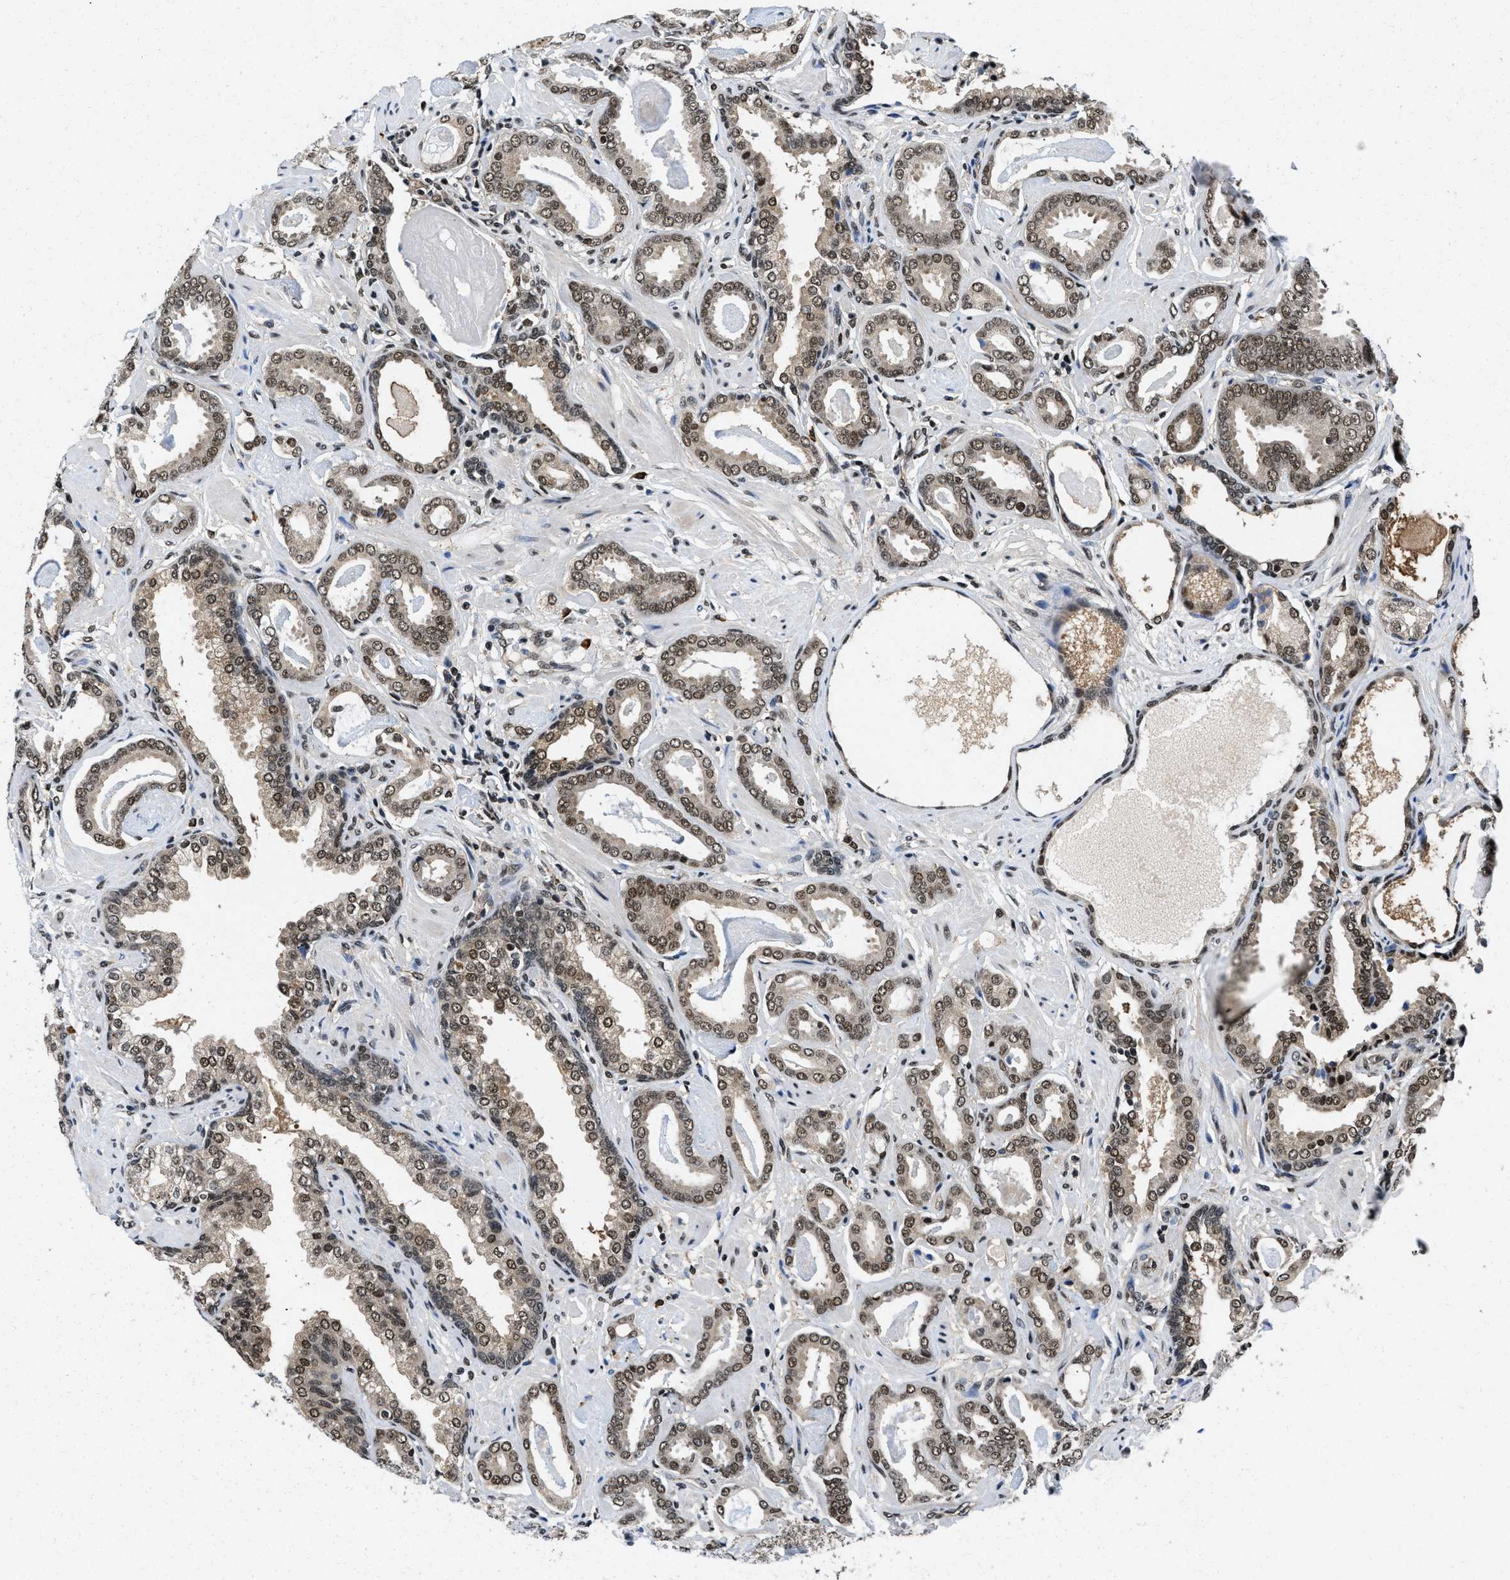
{"staining": {"intensity": "moderate", "quantity": ">75%", "location": "nuclear"}, "tissue": "prostate cancer", "cell_type": "Tumor cells", "image_type": "cancer", "snomed": [{"axis": "morphology", "description": "Adenocarcinoma, Low grade"}, {"axis": "topography", "description": "Prostate"}], "caption": "Protein analysis of prostate cancer tissue displays moderate nuclear staining in about >75% of tumor cells. The staining was performed using DAB (3,3'-diaminobenzidine) to visualize the protein expression in brown, while the nuclei were stained in blue with hematoxylin (Magnification: 20x).", "gene": "SAFB", "patient": {"sex": "male", "age": 53}}